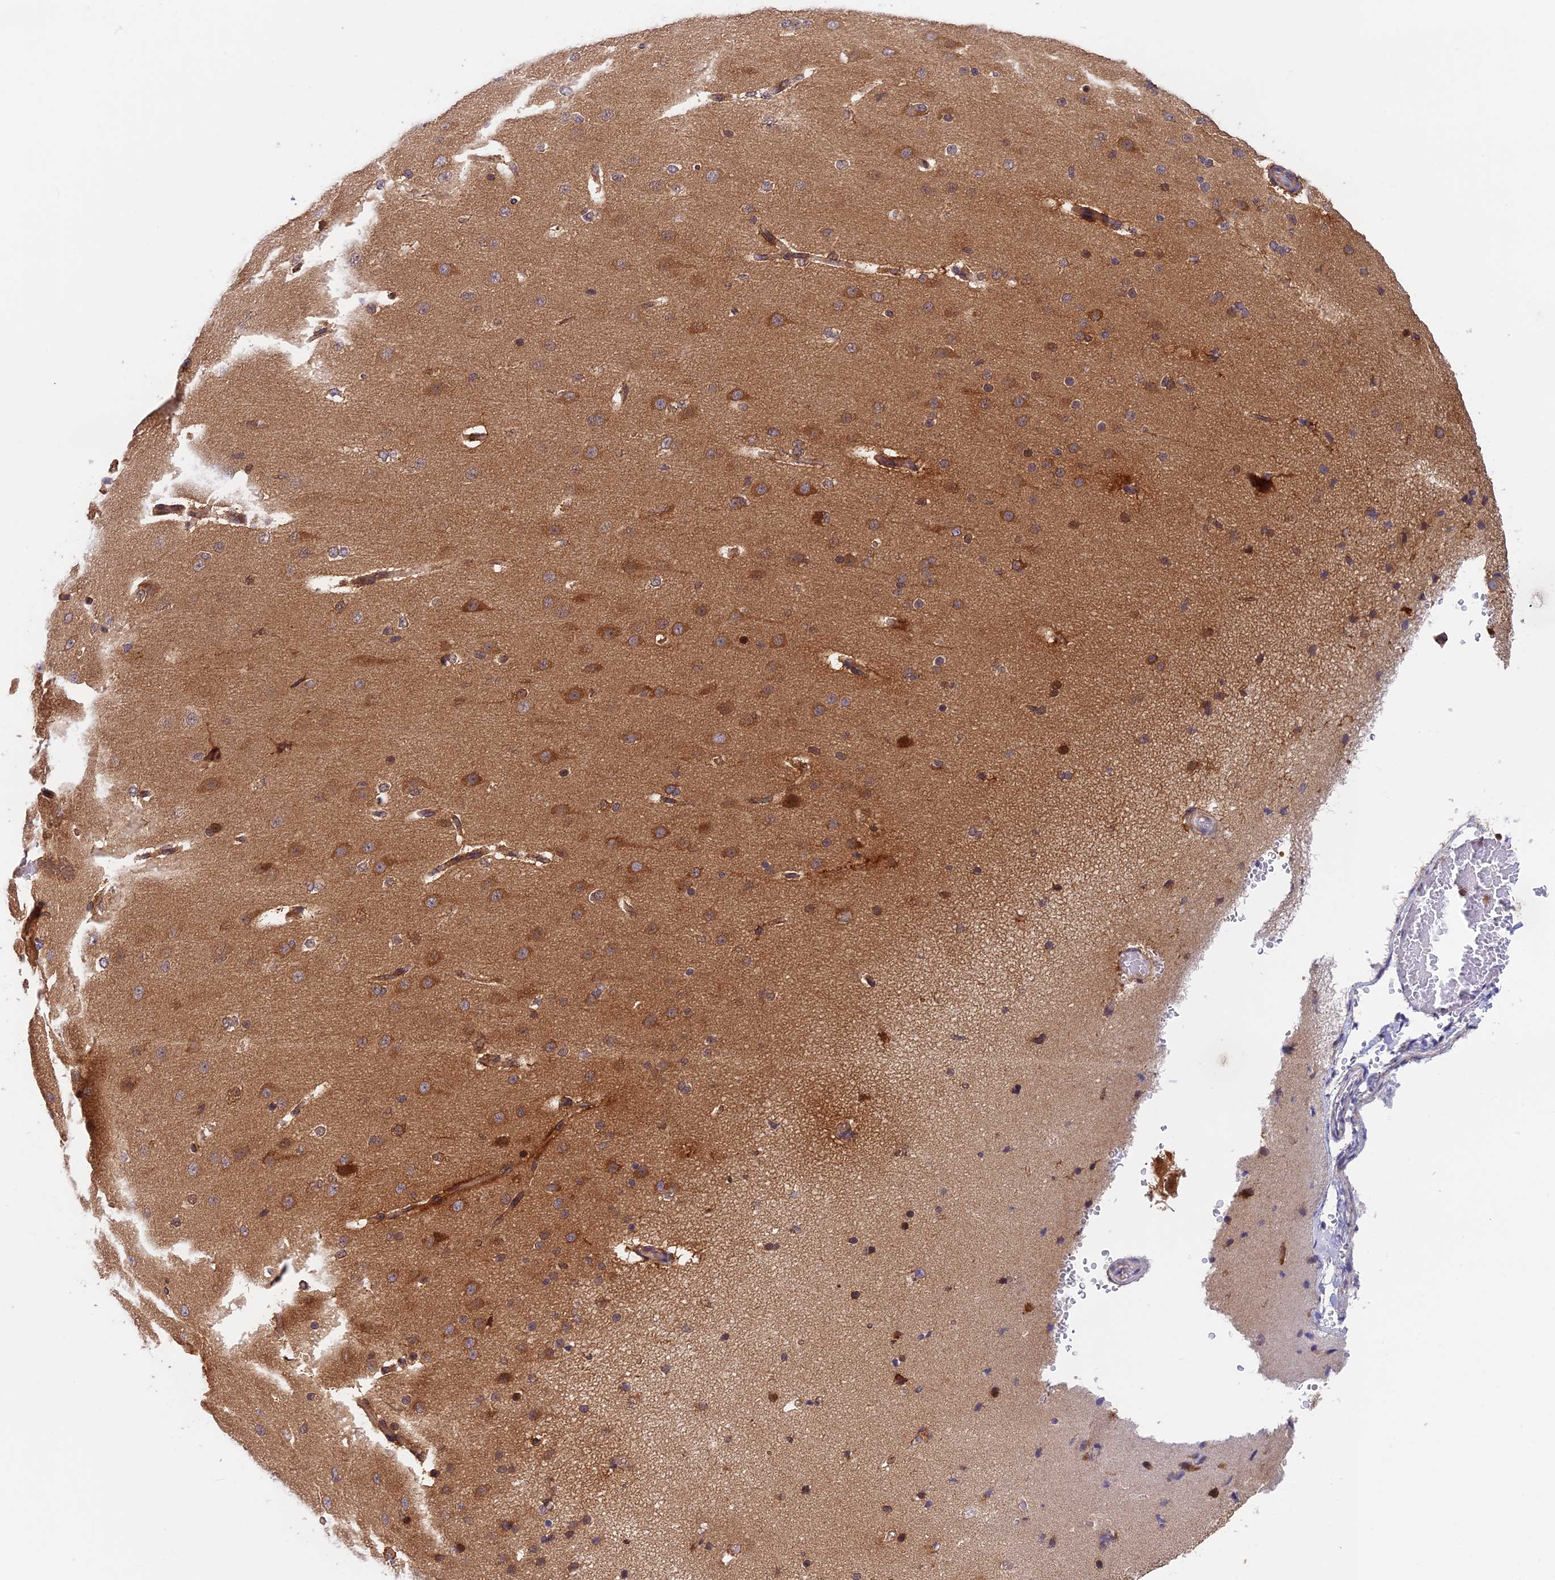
{"staining": {"intensity": "negative", "quantity": "none", "location": "none"}, "tissue": "cerebral cortex", "cell_type": "Endothelial cells", "image_type": "normal", "snomed": [{"axis": "morphology", "description": "Normal tissue, NOS"}, {"axis": "morphology", "description": "Developmental malformation"}, {"axis": "topography", "description": "Cerebral cortex"}], "caption": "Protein analysis of benign cerebral cortex demonstrates no significant expression in endothelial cells.", "gene": "IPO5", "patient": {"sex": "female", "age": 30}}